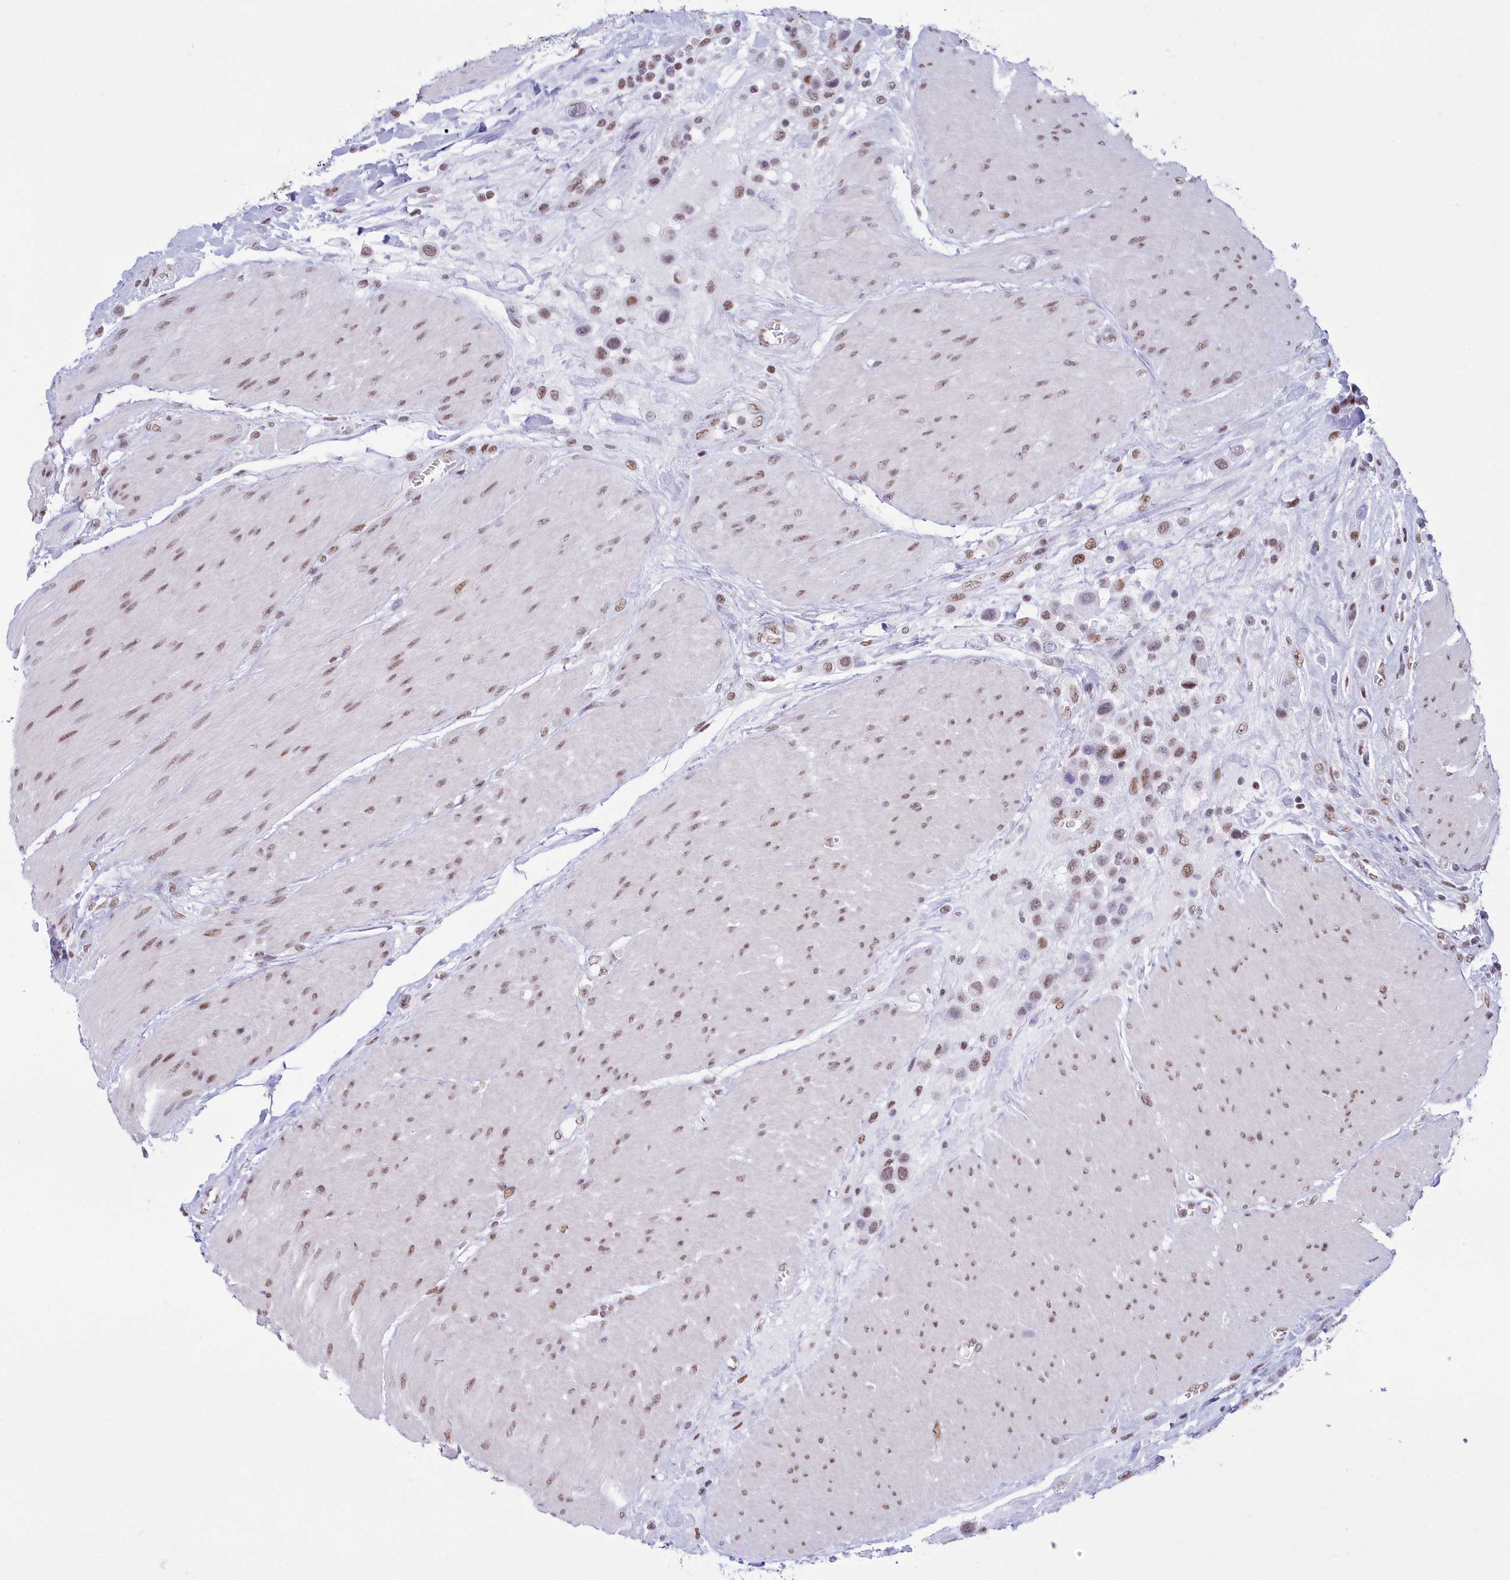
{"staining": {"intensity": "moderate", "quantity": ">75%", "location": "nuclear"}, "tissue": "urothelial cancer", "cell_type": "Tumor cells", "image_type": "cancer", "snomed": [{"axis": "morphology", "description": "Urothelial carcinoma, High grade"}, {"axis": "topography", "description": "Urinary bladder"}], "caption": "Immunohistochemistry (IHC) (DAB) staining of human urothelial cancer shows moderate nuclear protein positivity in approximately >75% of tumor cells.", "gene": "CDC26", "patient": {"sex": "male", "age": 50}}